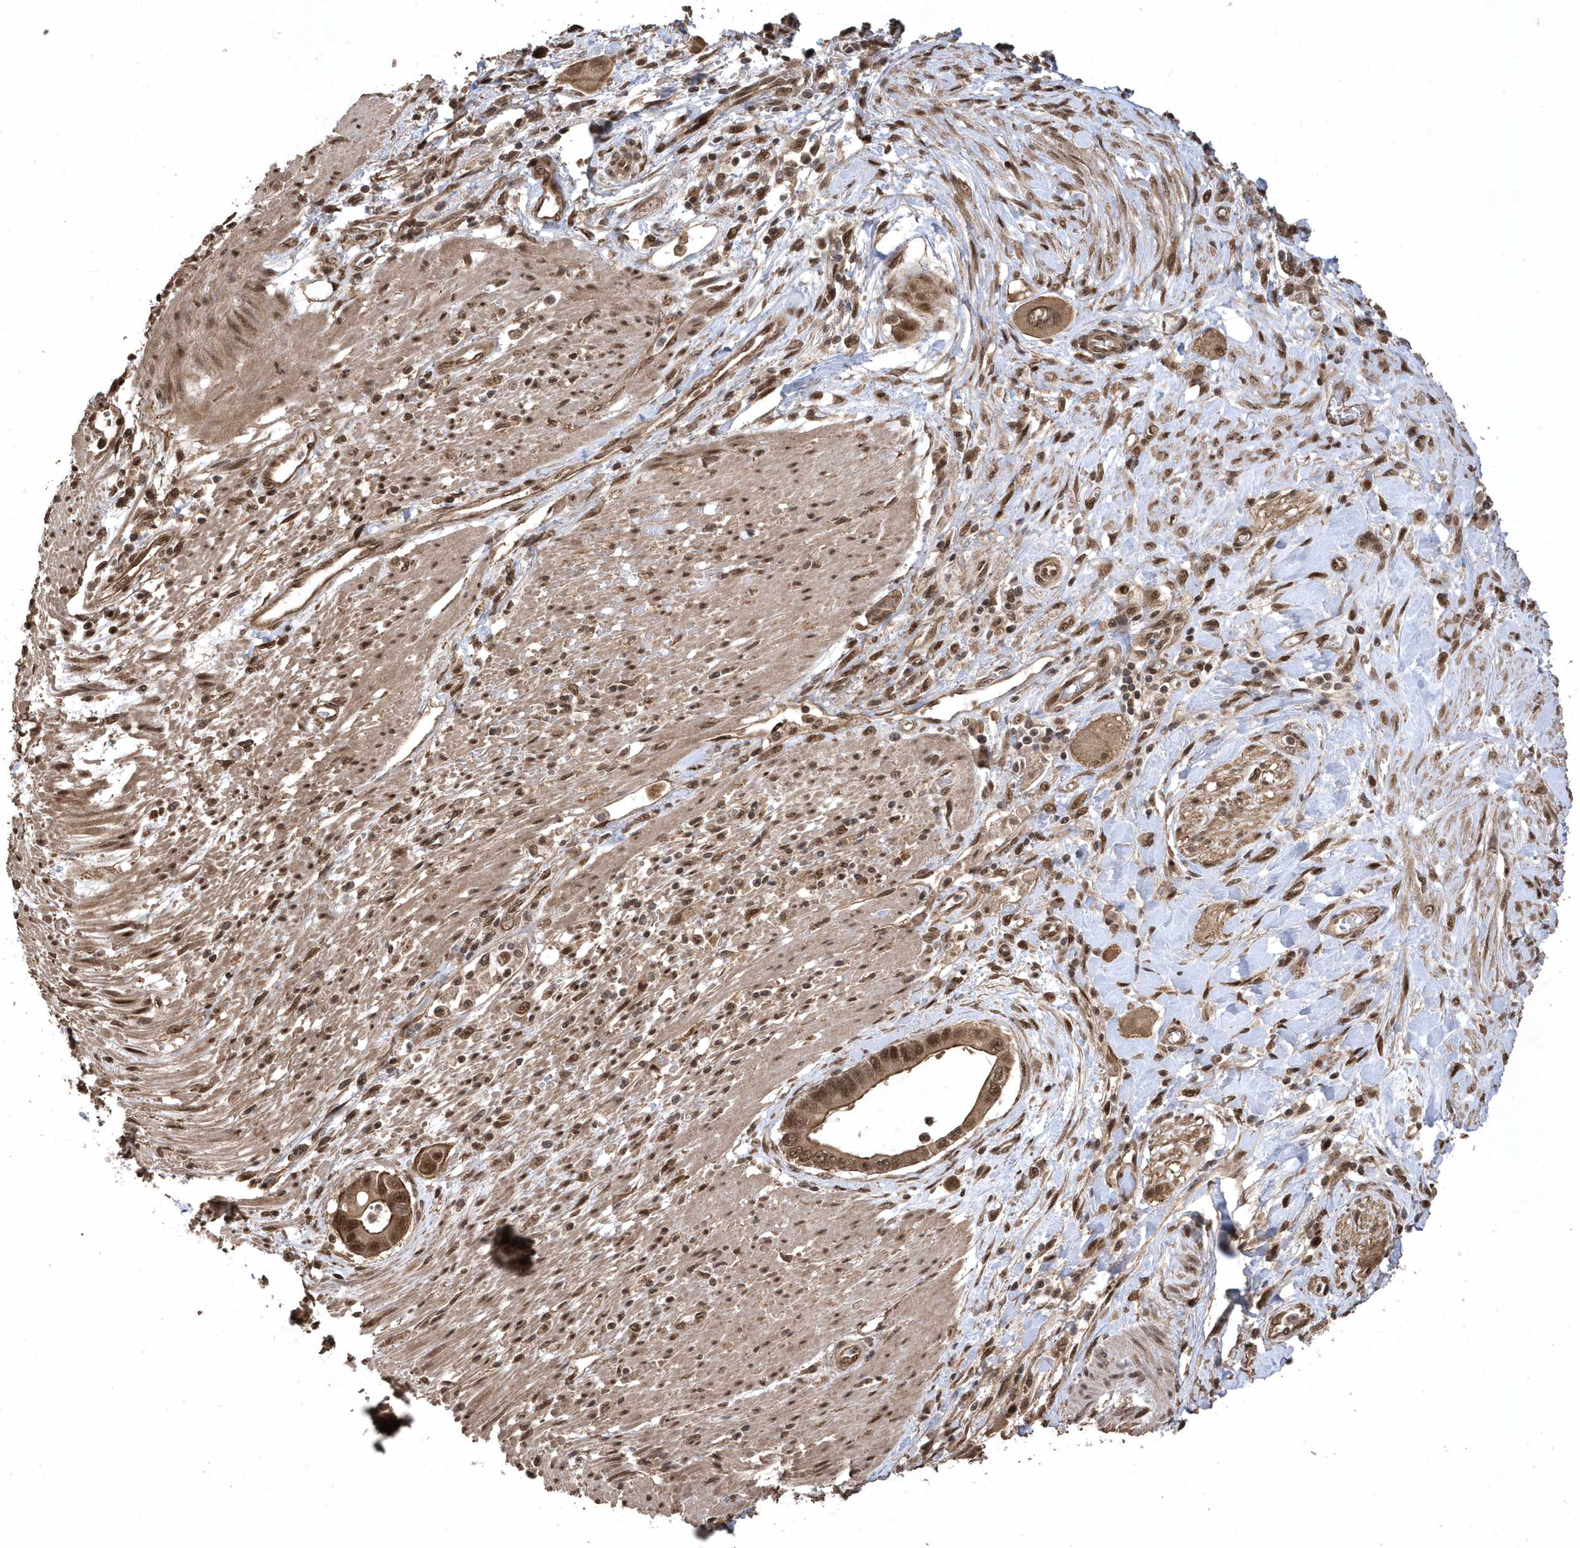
{"staining": {"intensity": "moderate", "quantity": ">75%", "location": "cytoplasmic/membranous,nuclear"}, "tissue": "pancreatic cancer", "cell_type": "Tumor cells", "image_type": "cancer", "snomed": [{"axis": "morphology", "description": "Adenocarcinoma, NOS"}, {"axis": "topography", "description": "Pancreas"}], "caption": "Tumor cells reveal medium levels of moderate cytoplasmic/membranous and nuclear positivity in about >75% of cells in human pancreatic adenocarcinoma. (Stains: DAB (3,3'-diaminobenzidine) in brown, nuclei in blue, Microscopy: brightfield microscopy at high magnification).", "gene": "INTS12", "patient": {"sex": "male", "age": 68}}